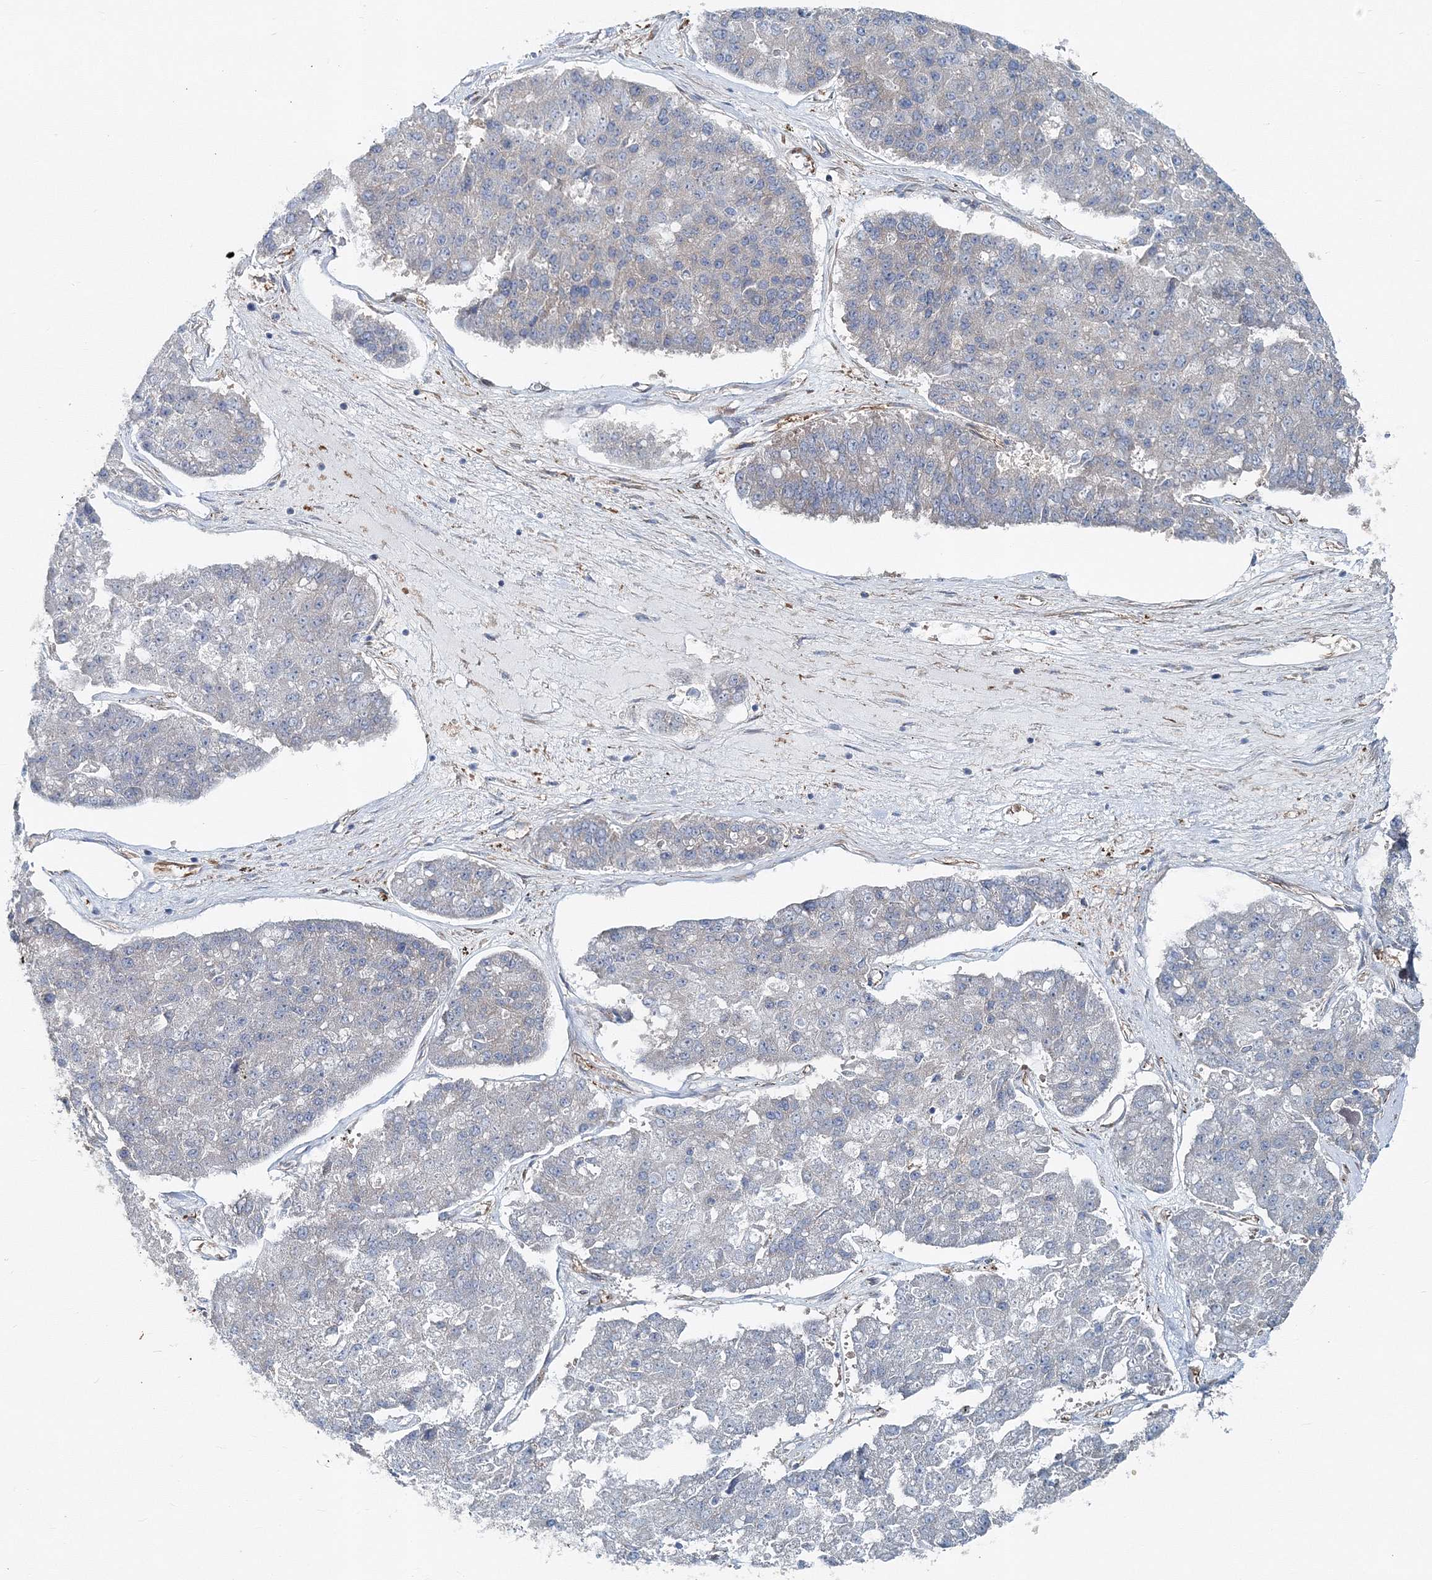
{"staining": {"intensity": "negative", "quantity": "none", "location": "none"}, "tissue": "pancreatic cancer", "cell_type": "Tumor cells", "image_type": "cancer", "snomed": [{"axis": "morphology", "description": "Adenocarcinoma, NOS"}, {"axis": "topography", "description": "Pancreas"}], "caption": "This is an IHC photomicrograph of pancreatic cancer (adenocarcinoma). There is no expression in tumor cells.", "gene": "MPHOSPH9", "patient": {"sex": "male", "age": 50}}